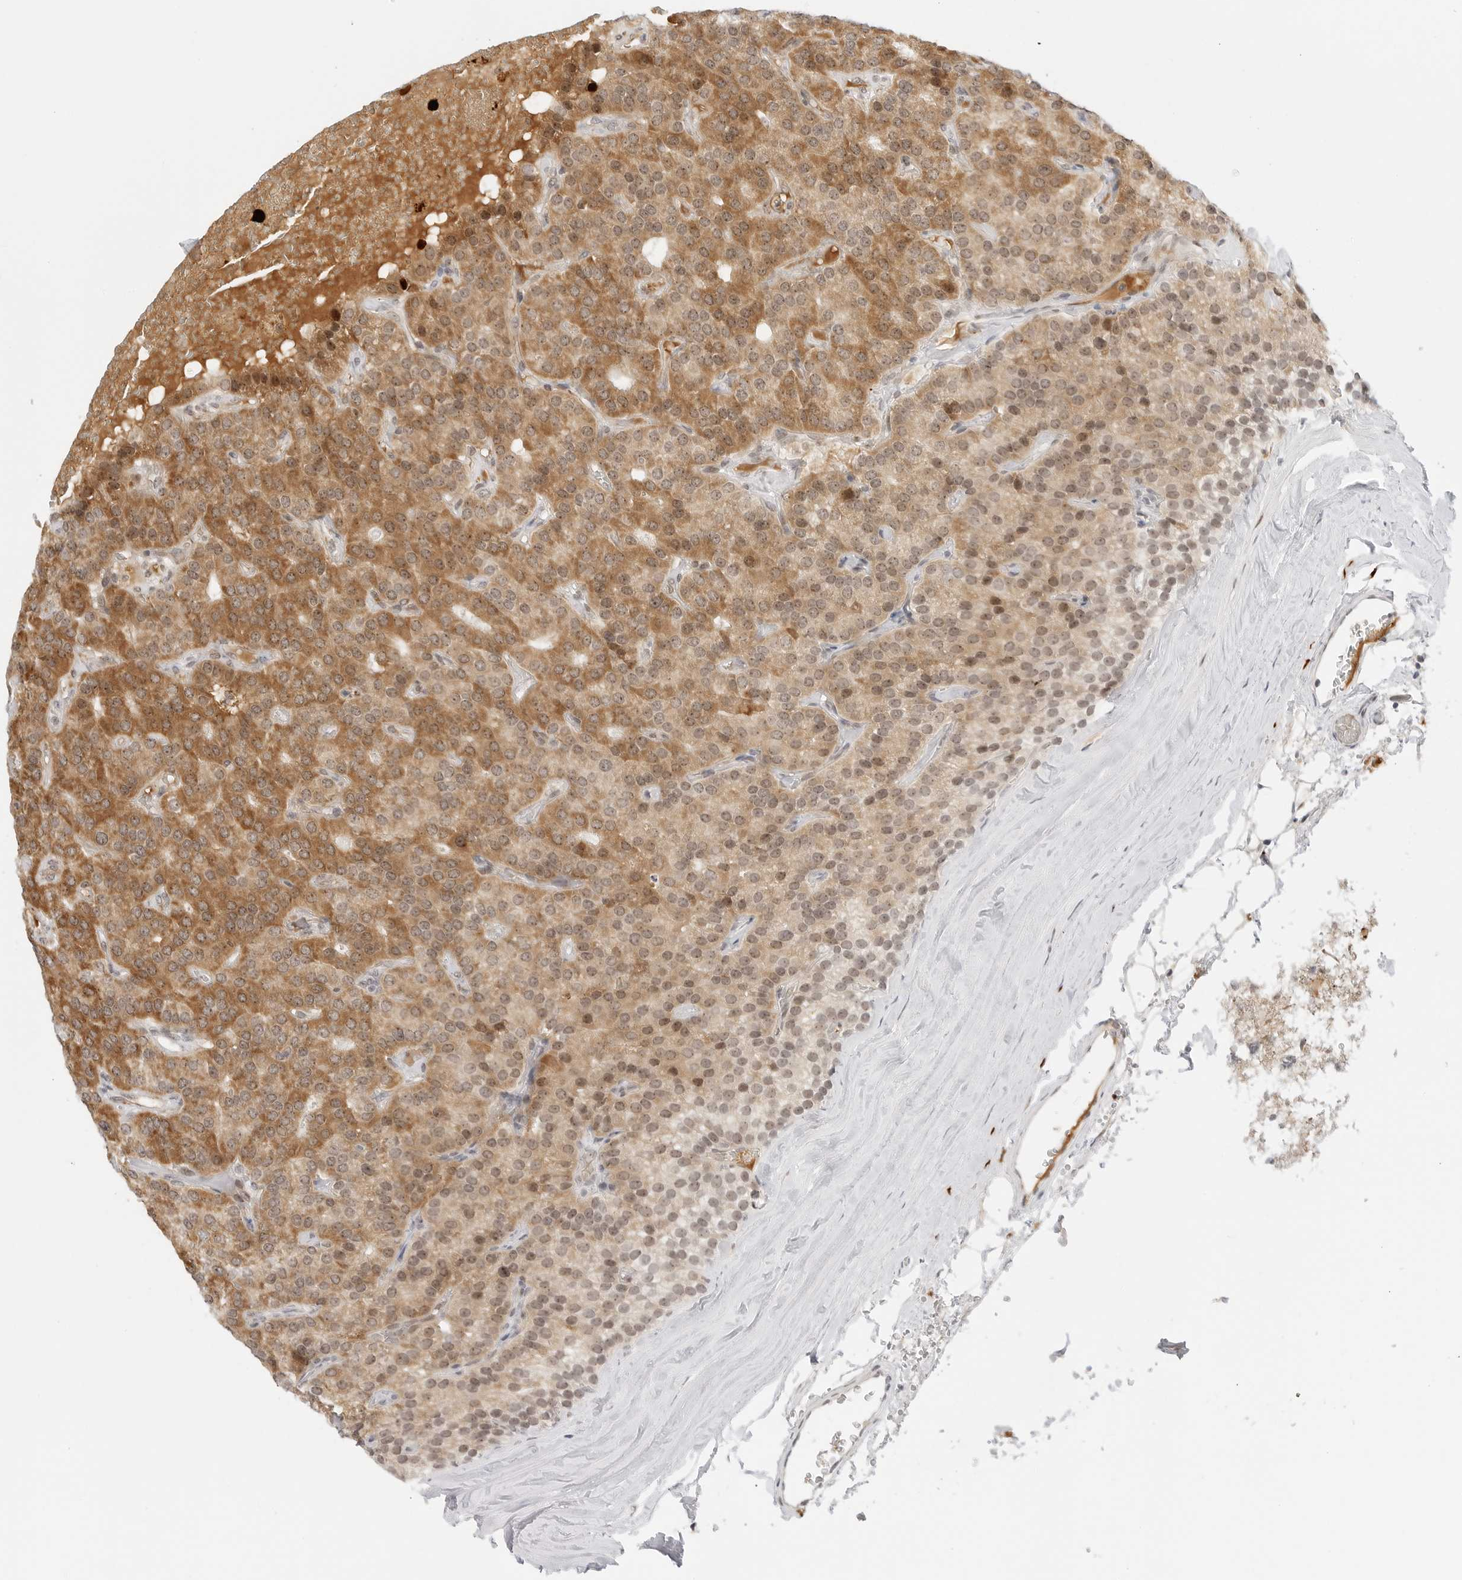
{"staining": {"intensity": "moderate", "quantity": ">75%", "location": "cytoplasmic/membranous,nuclear"}, "tissue": "parathyroid gland", "cell_type": "Glandular cells", "image_type": "normal", "snomed": [{"axis": "morphology", "description": "Normal tissue, NOS"}, {"axis": "morphology", "description": "Adenoma, NOS"}, {"axis": "topography", "description": "Parathyroid gland"}], "caption": "A high-resolution image shows immunohistochemistry (IHC) staining of benign parathyroid gland, which displays moderate cytoplasmic/membranous,nuclear positivity in approximately >75% of glandular cells.", "gene": "HIPK3", "patient": {"sex": "female", "age": 86}}